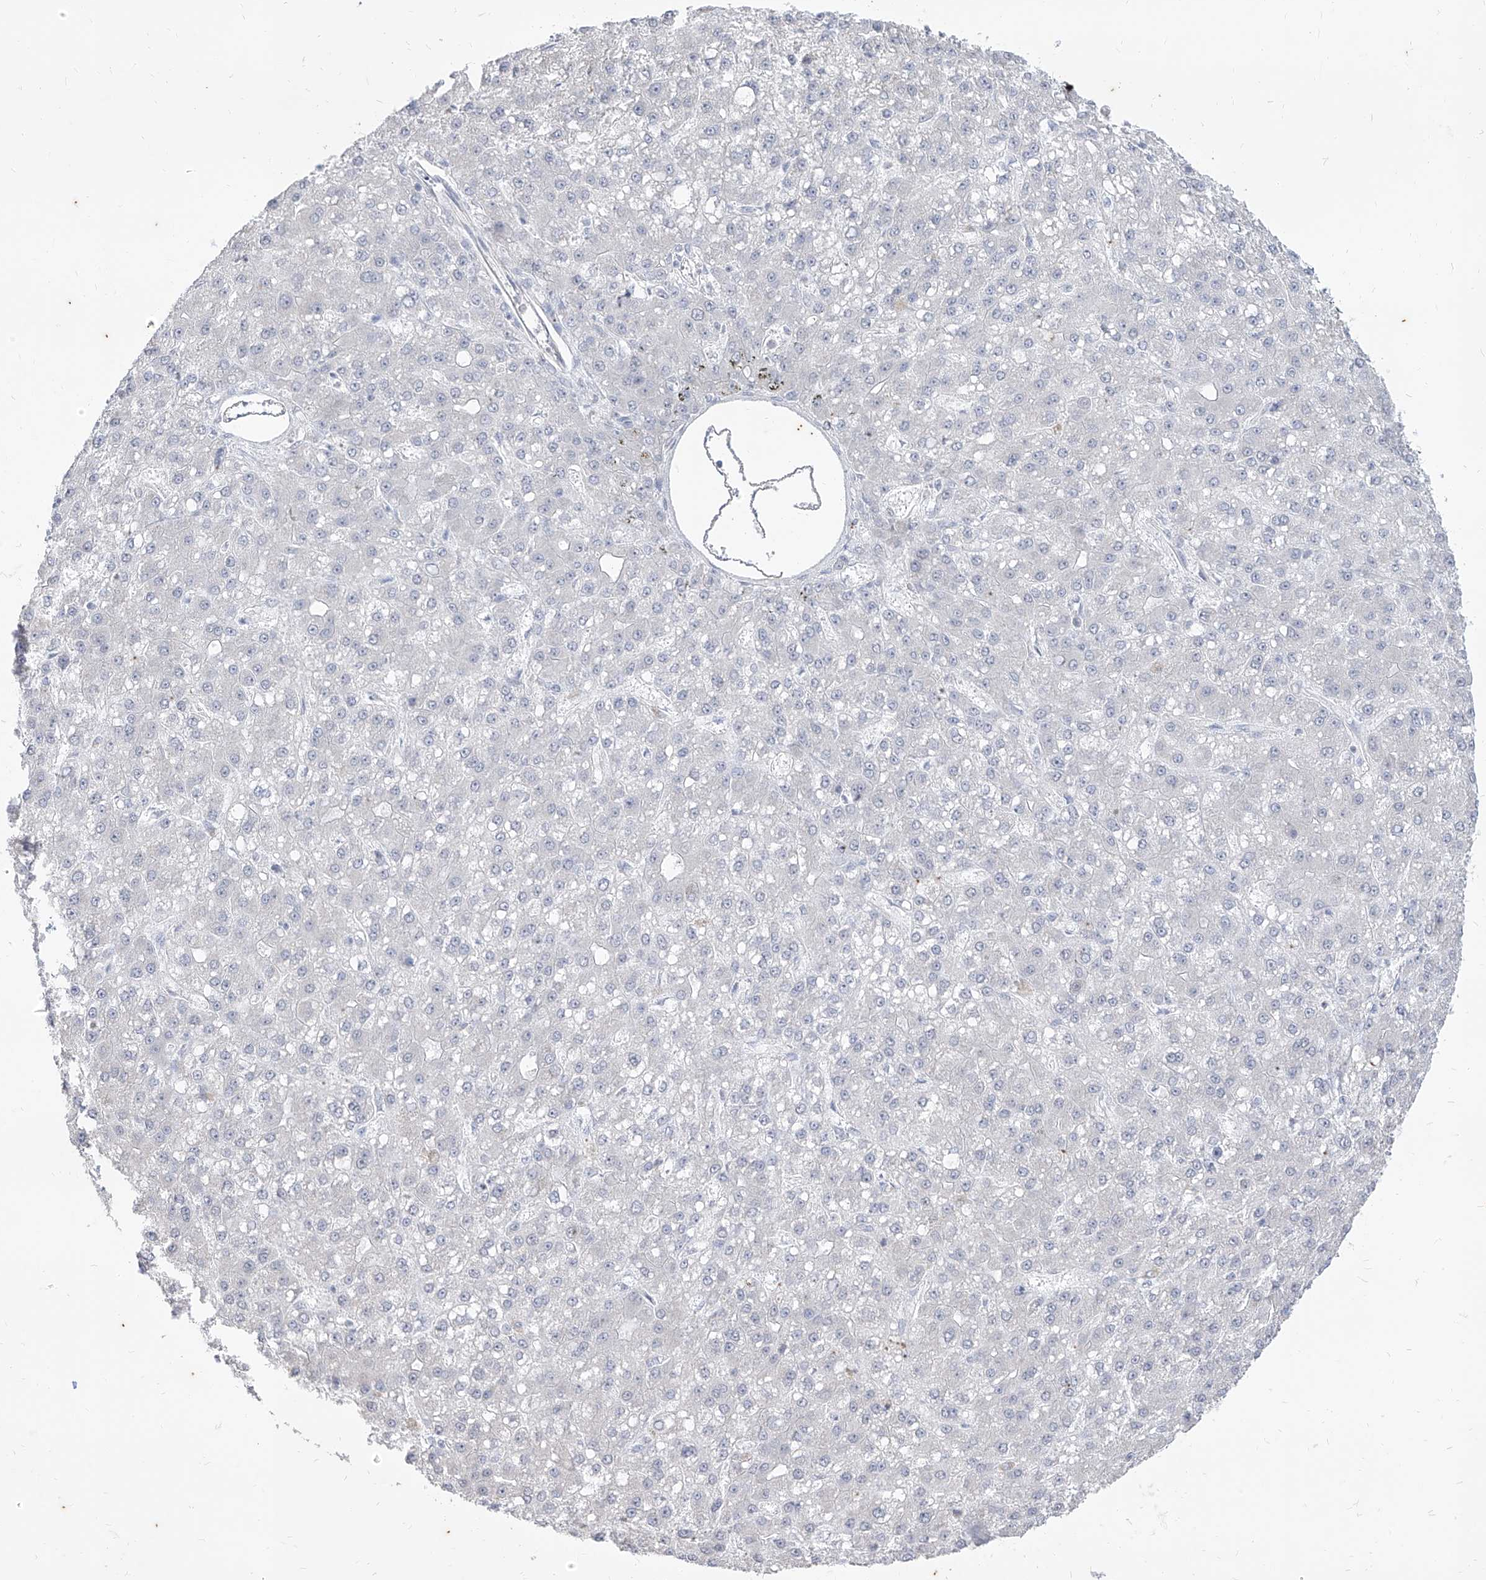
{"staining": {"intensity": "negative", "quantity": "none", "location": "none"}, "tissue": "liver cancer", "cell_type": "Tumor cells", "image_type": "cancer", "snomed": [{"axis": "morphology", "description": "Carcinoma, Hepatocellular, NOS"}, {"axis": "topography", "description": "Liver"}], "caption": "Hepatocellular carcinoma (liver) was stained to show a protein in brown. There is no significant expression in tumor cells.", "gene": "PHF20L1", "patient": {"sex": "male", "age": 67}}